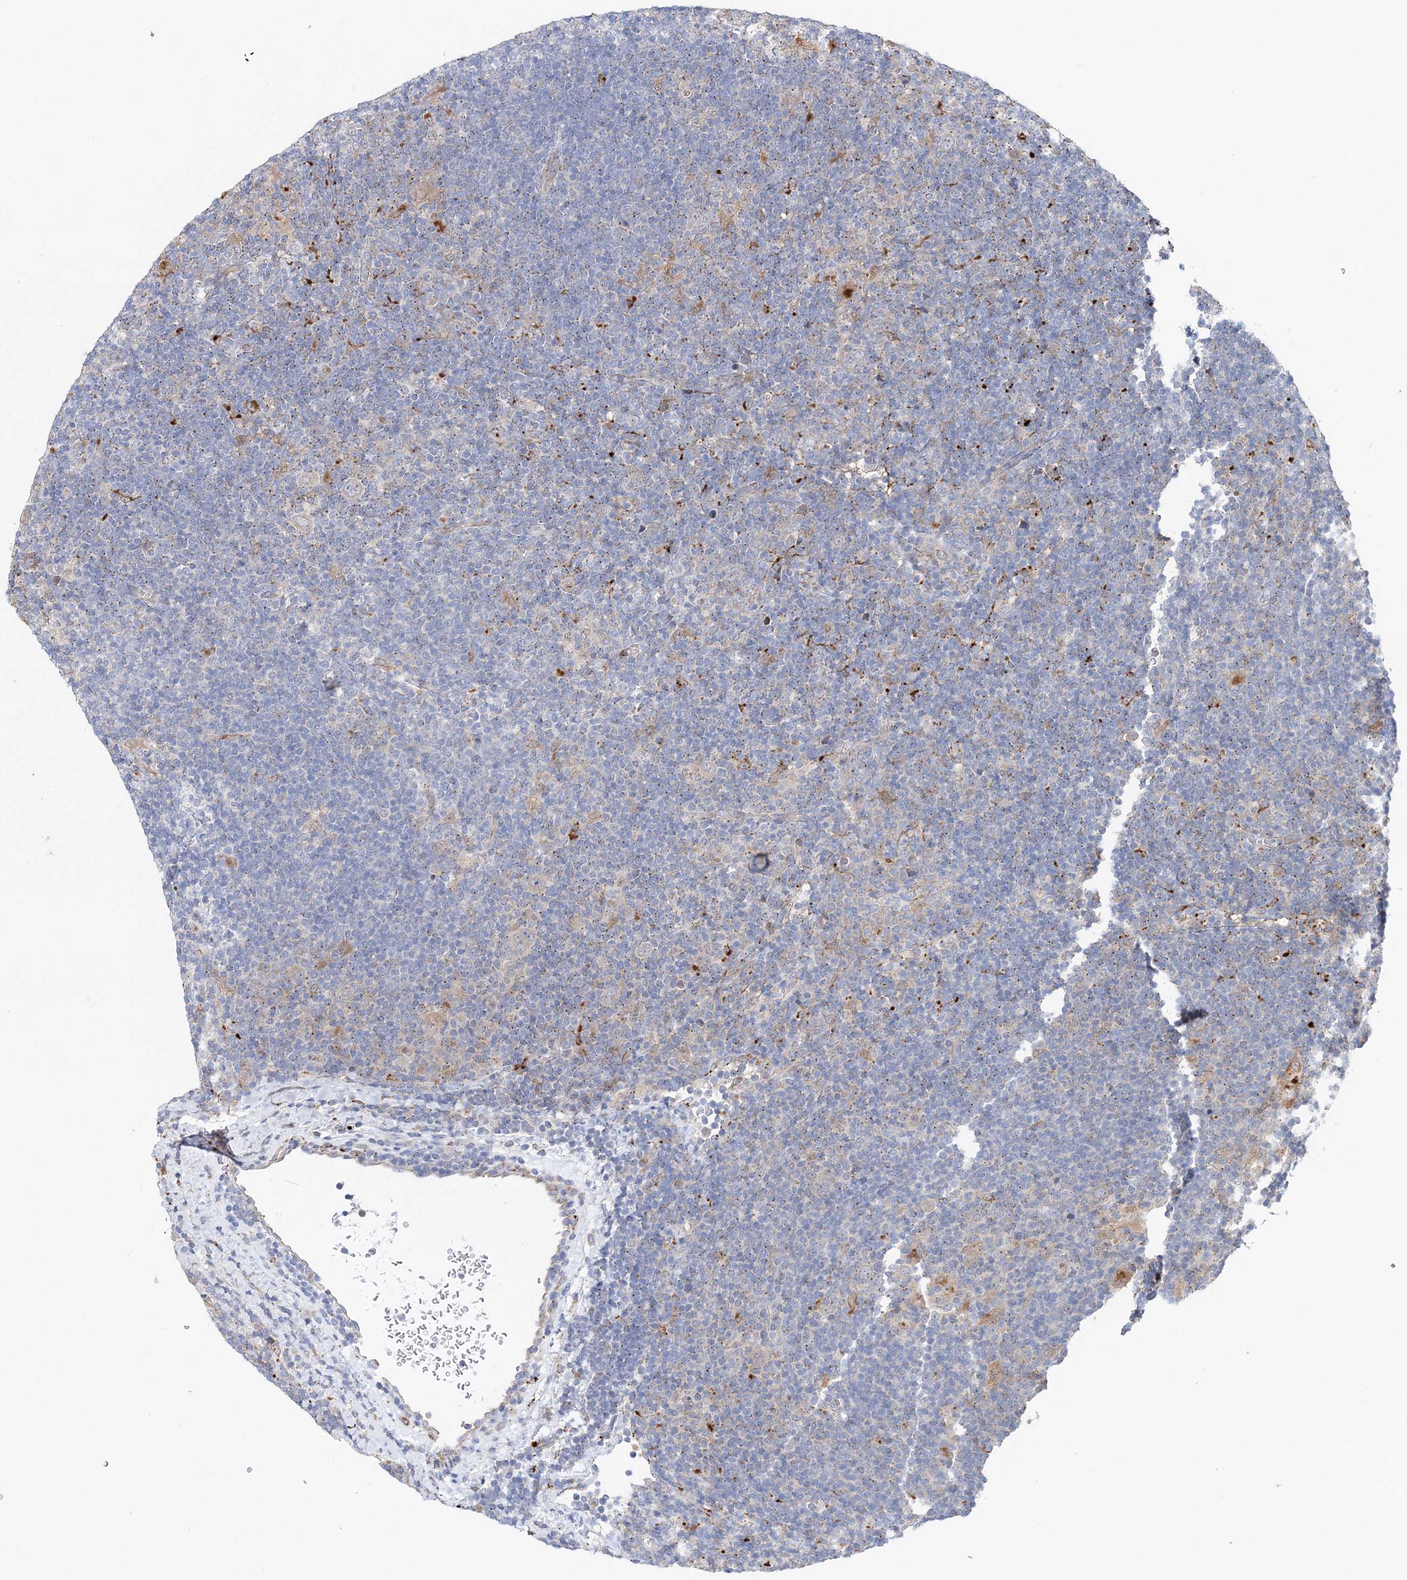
{"staining": {"intensity": "negative", "quantity": "none", "location": "none"}, "tissue": "lymphoma", "cell_type": "Tumor cells", "image_type": "cancer", "snomed": [{"axis": "morphology", "description": "Hodgkin's disease, NOS"}, {"axis": "topography", "description": "Lymph node"}], "caption": "Human Hodgkin's disease stained for a protein using immunohistochemistry demonstrates no expression in tumor cells.", "gene": "C3orf38", "patient": {"sex": "female", "age": 57}}